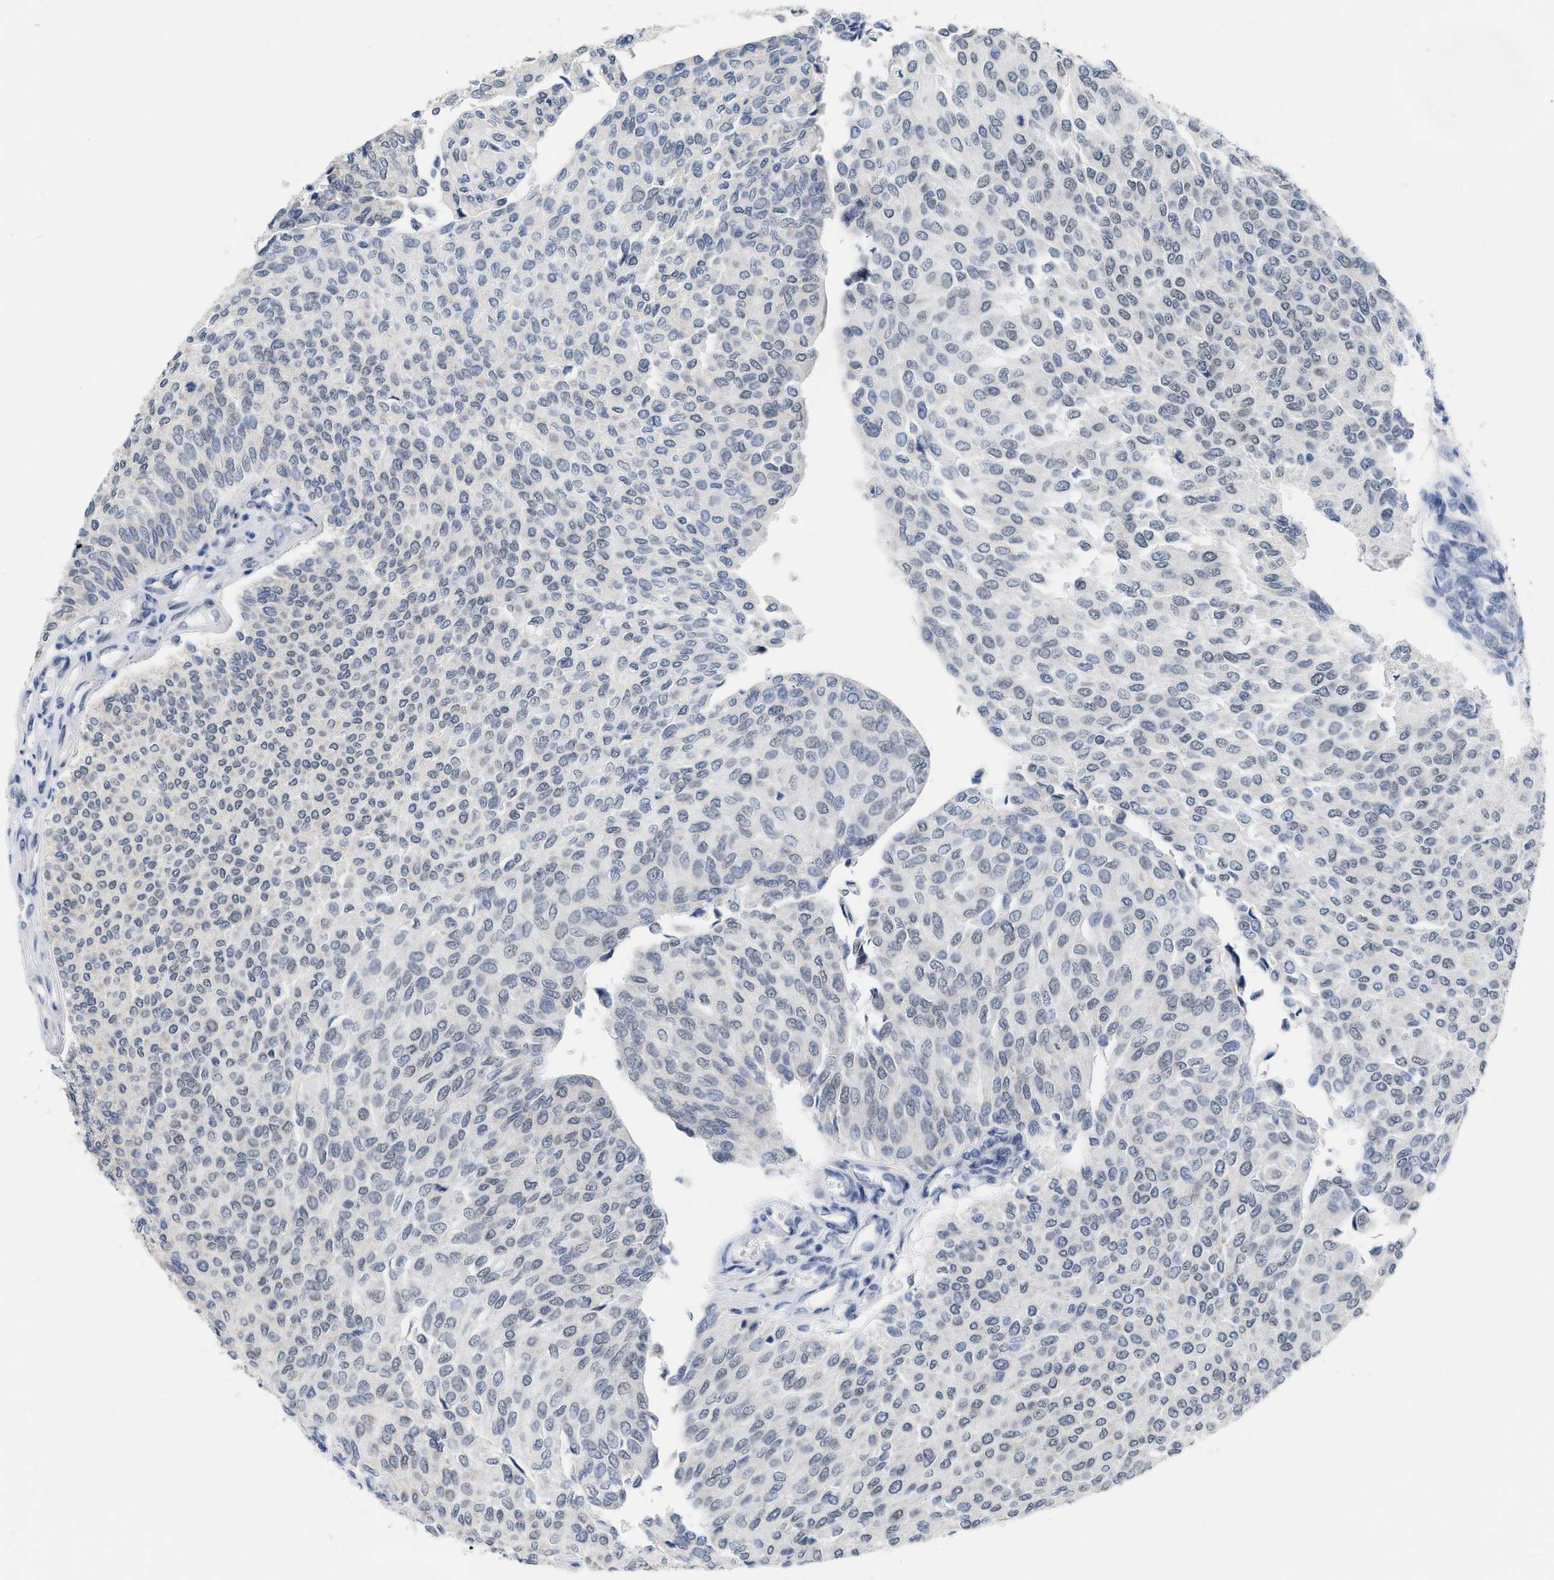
{"staining": {"intensity": "negative", "quantity": "none", "location": "none"}, "tissue": "urothelial cancer", "cell_type": "Tumor cells", "image_type": "cancer", "snomed": [{"axis": "morphology", "description": "Urothelial carcinoma, Low grade"}, {"axis": "topography", "description": "Urinary bladder"}], "caption": "Tumor cells are negative for protein expression in human urothelial cancer. (DAB (3,3'-diaminobenzidine) immunohistochemistry (IHC), high magnification).", "gene": "XIRP1", "patient": {"sex": "female", "age": 79}}